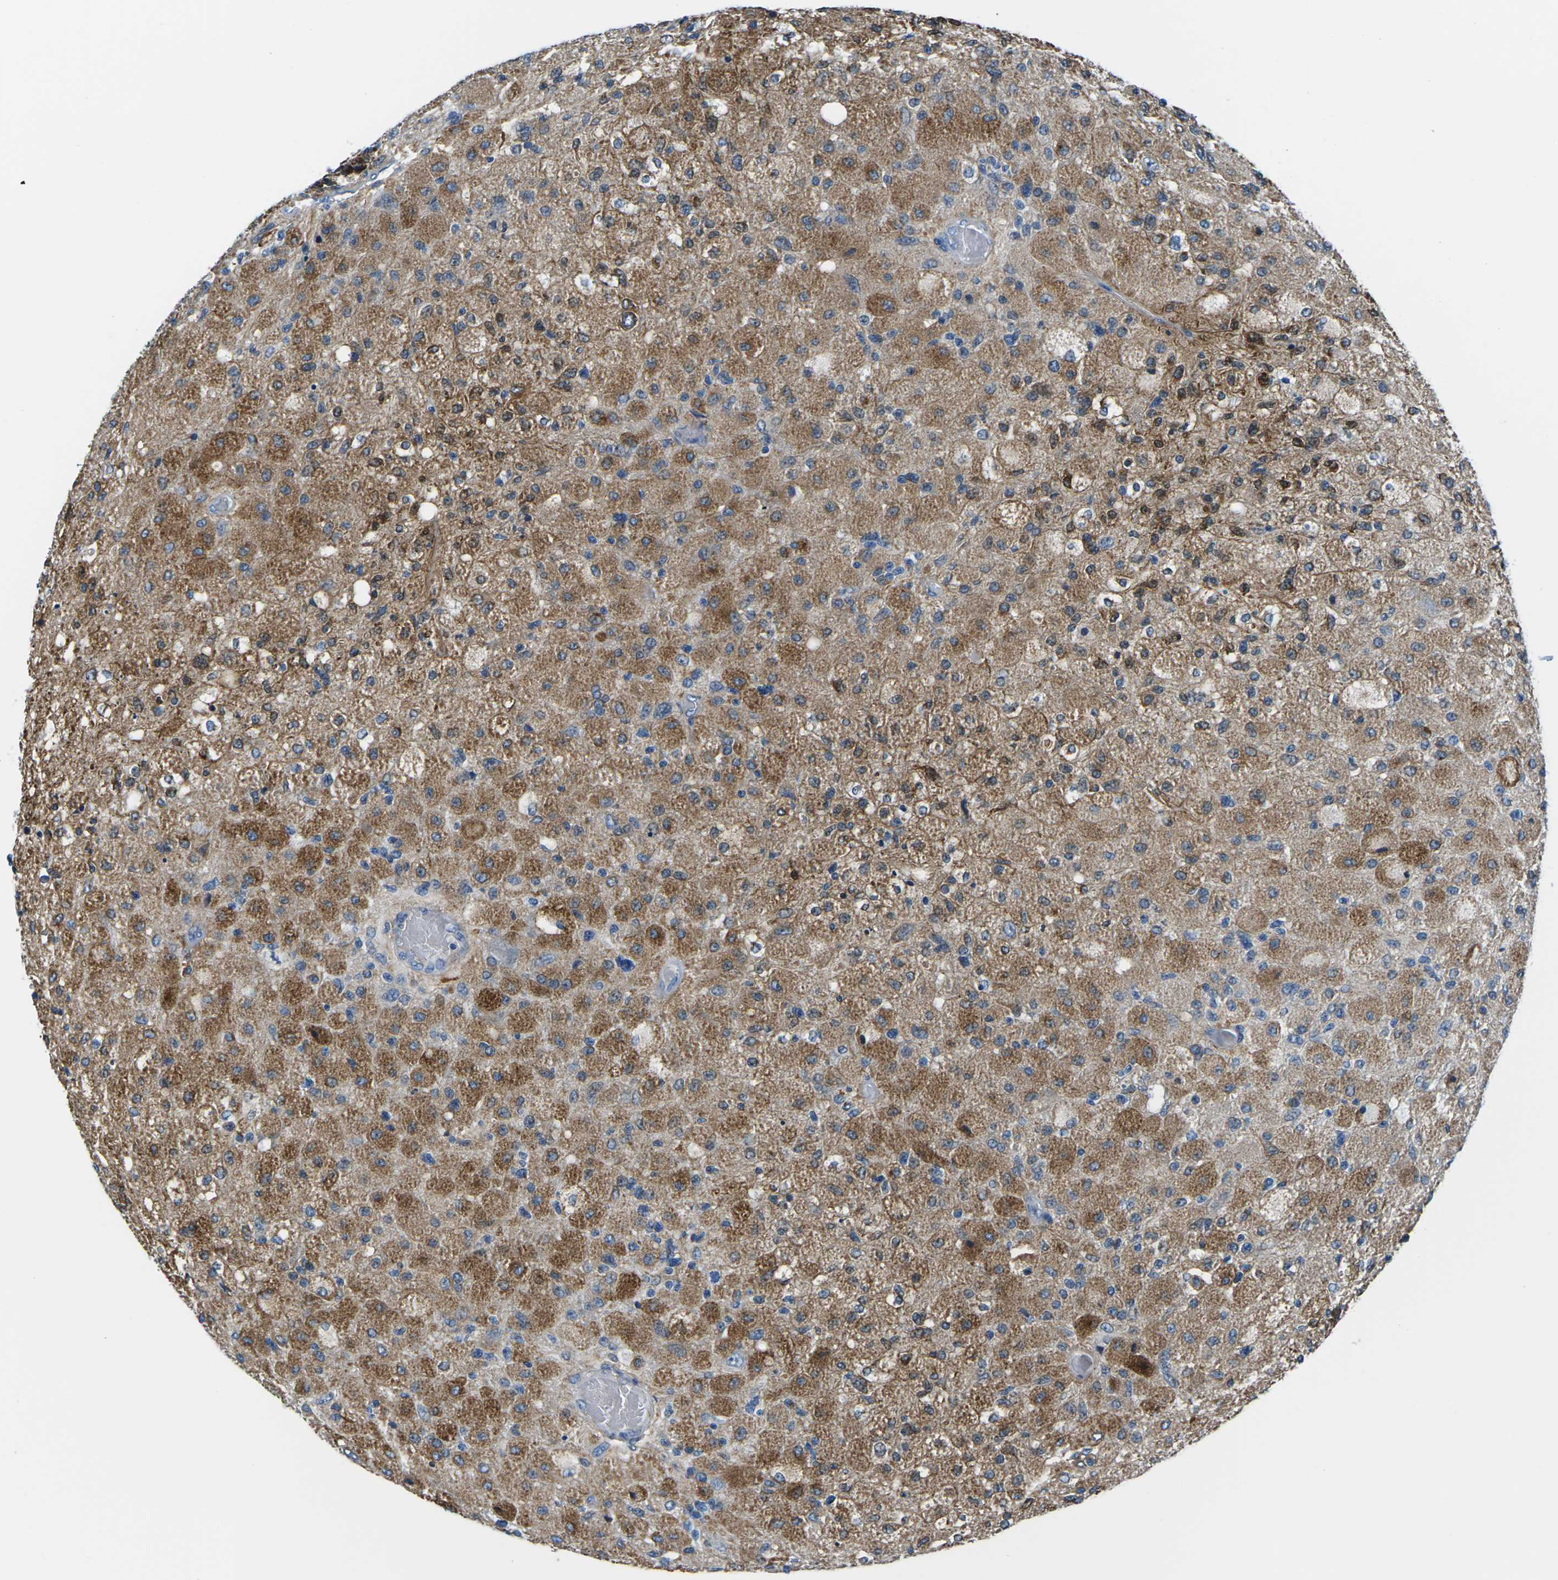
{"staining": {"intensity": "moderate", "quantity": ">75%", "location": "cytoplasmic/membranous"}, "tissue": "glioma", "cell_type": "Tumor cells", "image_type": "cancer", "snomed": [{"axis": "morphology", "description": "Normal tissue, NOS"}, {"axis": "morphology", "description": "Glioma, malignant, High grade"}, {"axis": "topography", "description": "Cerebral cortex"}], "caption": "Immunohistochemistry (IHC) image of neoplastic tissue: human high-grade glioma (malignant) stained using IHC displays medium levels of moderate protein expression localized specifically in the cytoplasmic/membranous of tumor cells, appearing as a cytoplasmic/membranous brown color.", "gene": "SOCS4", "patient": {"sex": "male", "age": 77}}